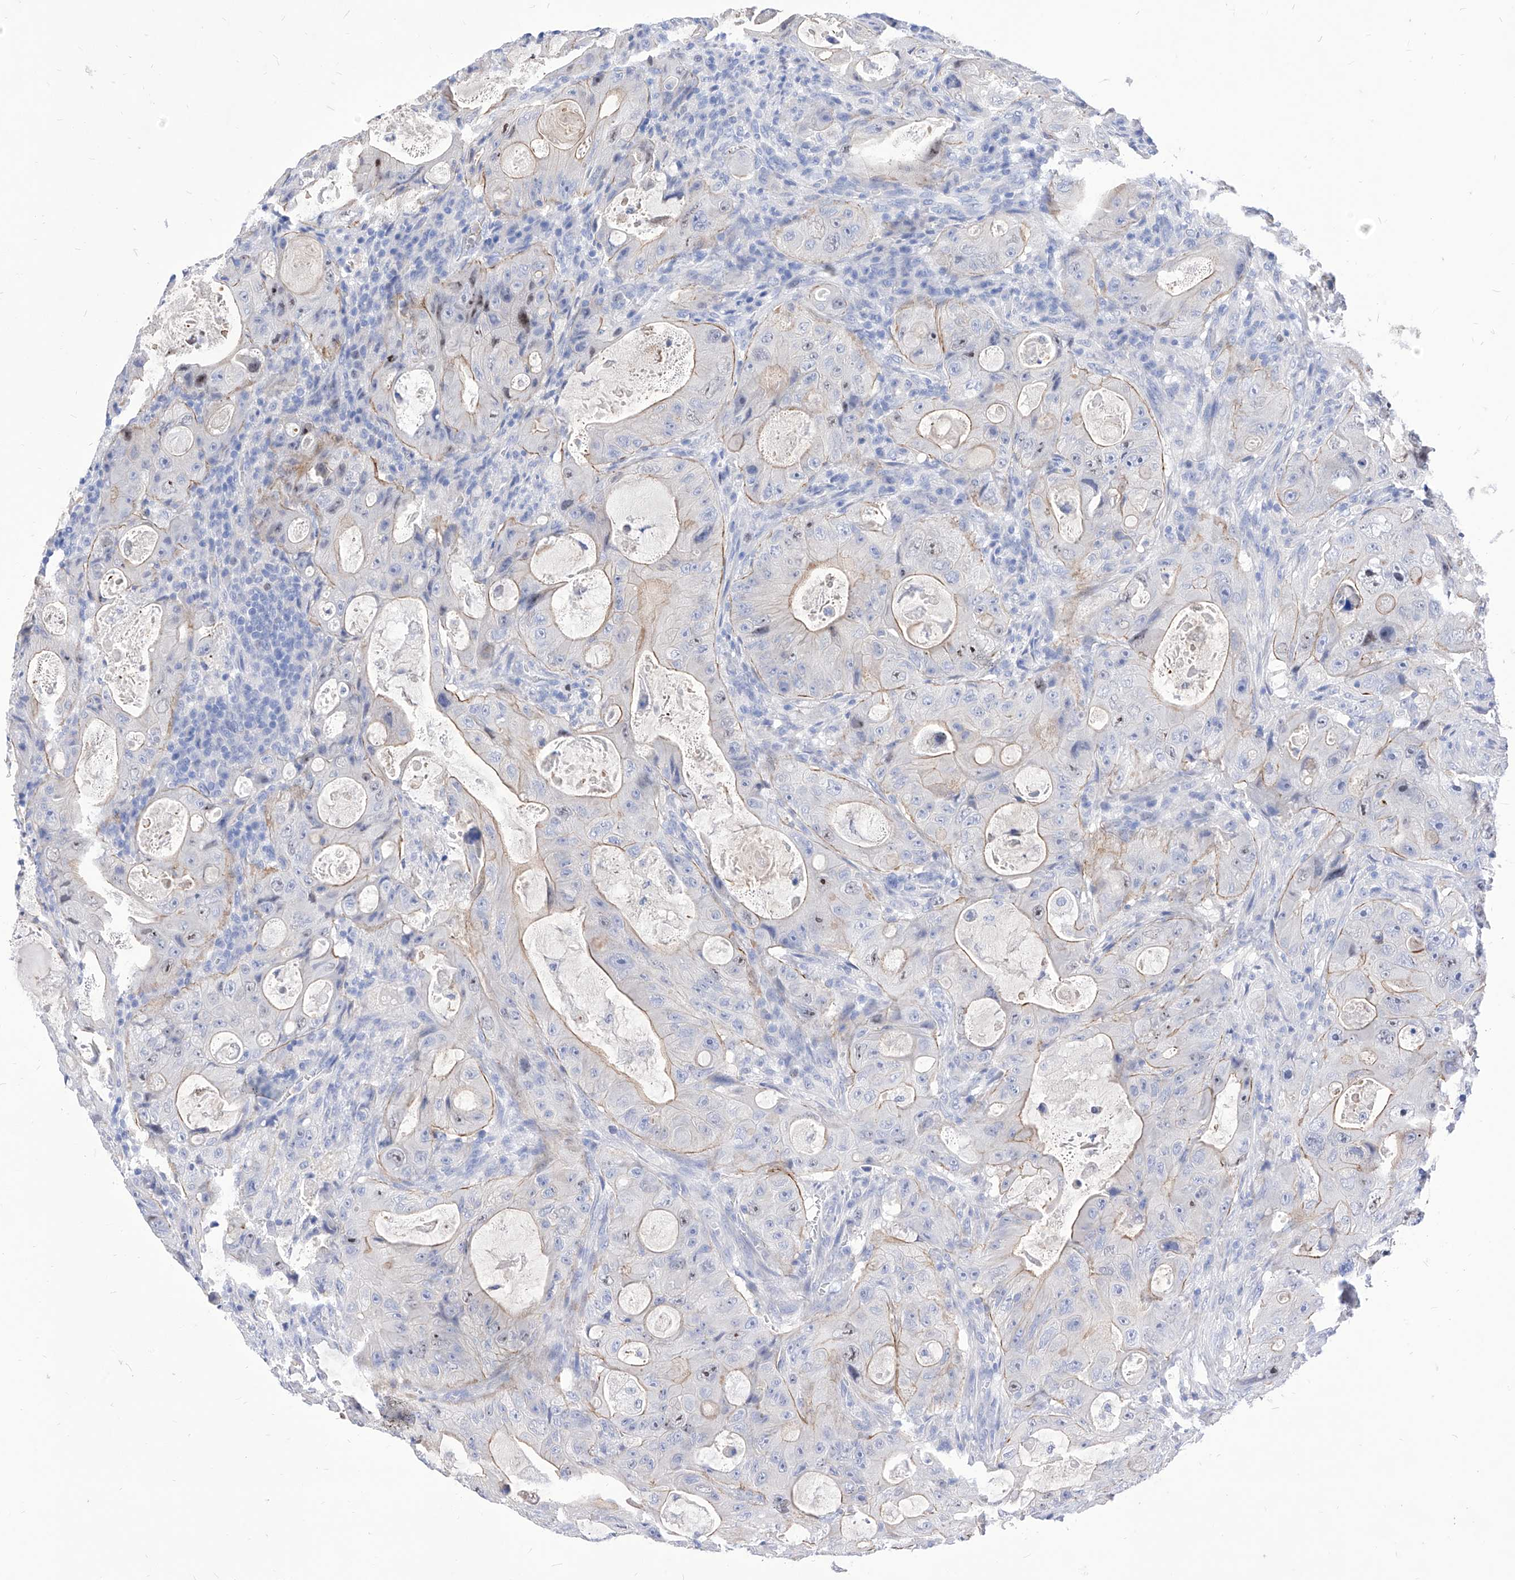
{"staining": {"intensity": "weak", "quantity": "<25%", "location": "cytoplasmic/membranous"}, "tissue": "colorectal cancer", "cell_type": "Tumor cells", "image_type": "cancer", "snomed": [{"axis": "morphology", "description": "Adenocarcinoma, NOS"}, {"axis": "topography", "description": "Colon"}], "caption": "Protein analysis of colorectal cancer (adenocarcinoma) displays no significant expression in tumor cells. Brightfield microscopy of IHC stained with DAB (3,3'-diaminobenzidine) (brown) and hematoxylin (blue), captured at high magnification.", "gene": "VAX1", "patient": {"sex": "female", "age": 46}}